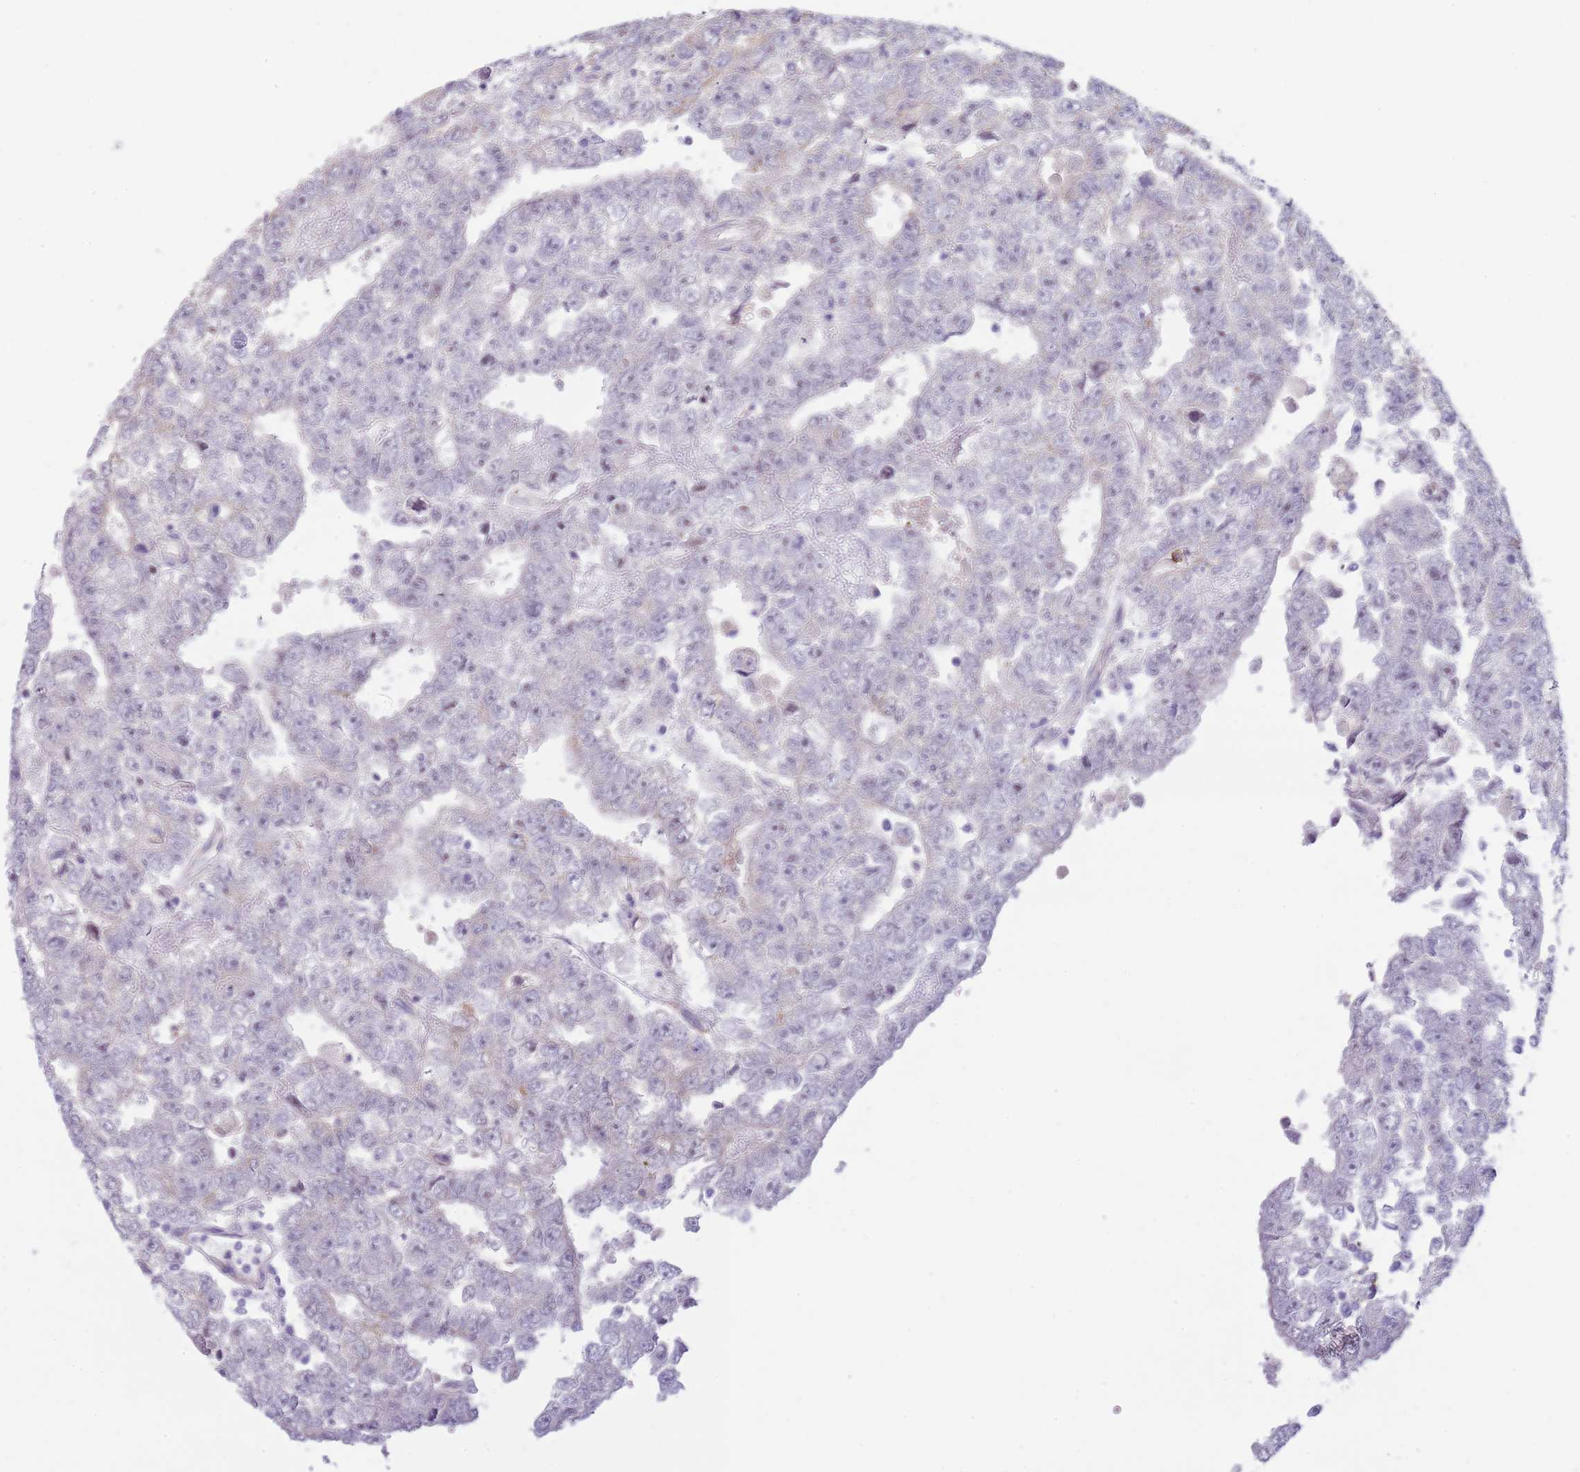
{"staining": {"intensity": "negative", "quantity": "none", "location": "none"}, "tissue": "testis cancer", "cell_type": "Tumor cells", "image_type": "cancer", "snomed": [{"axis": "morphology", "description": "Carcinoma, Embryonal, NOS"}, {"axis": "topography", "description": "Testis"}], "caption": "Histopathology image shows no protein staining in tumor cells of testis embryonal carcinoma tissue.", "gene": "UTP14A", "patient": {"sex": "male", "age": 25}}